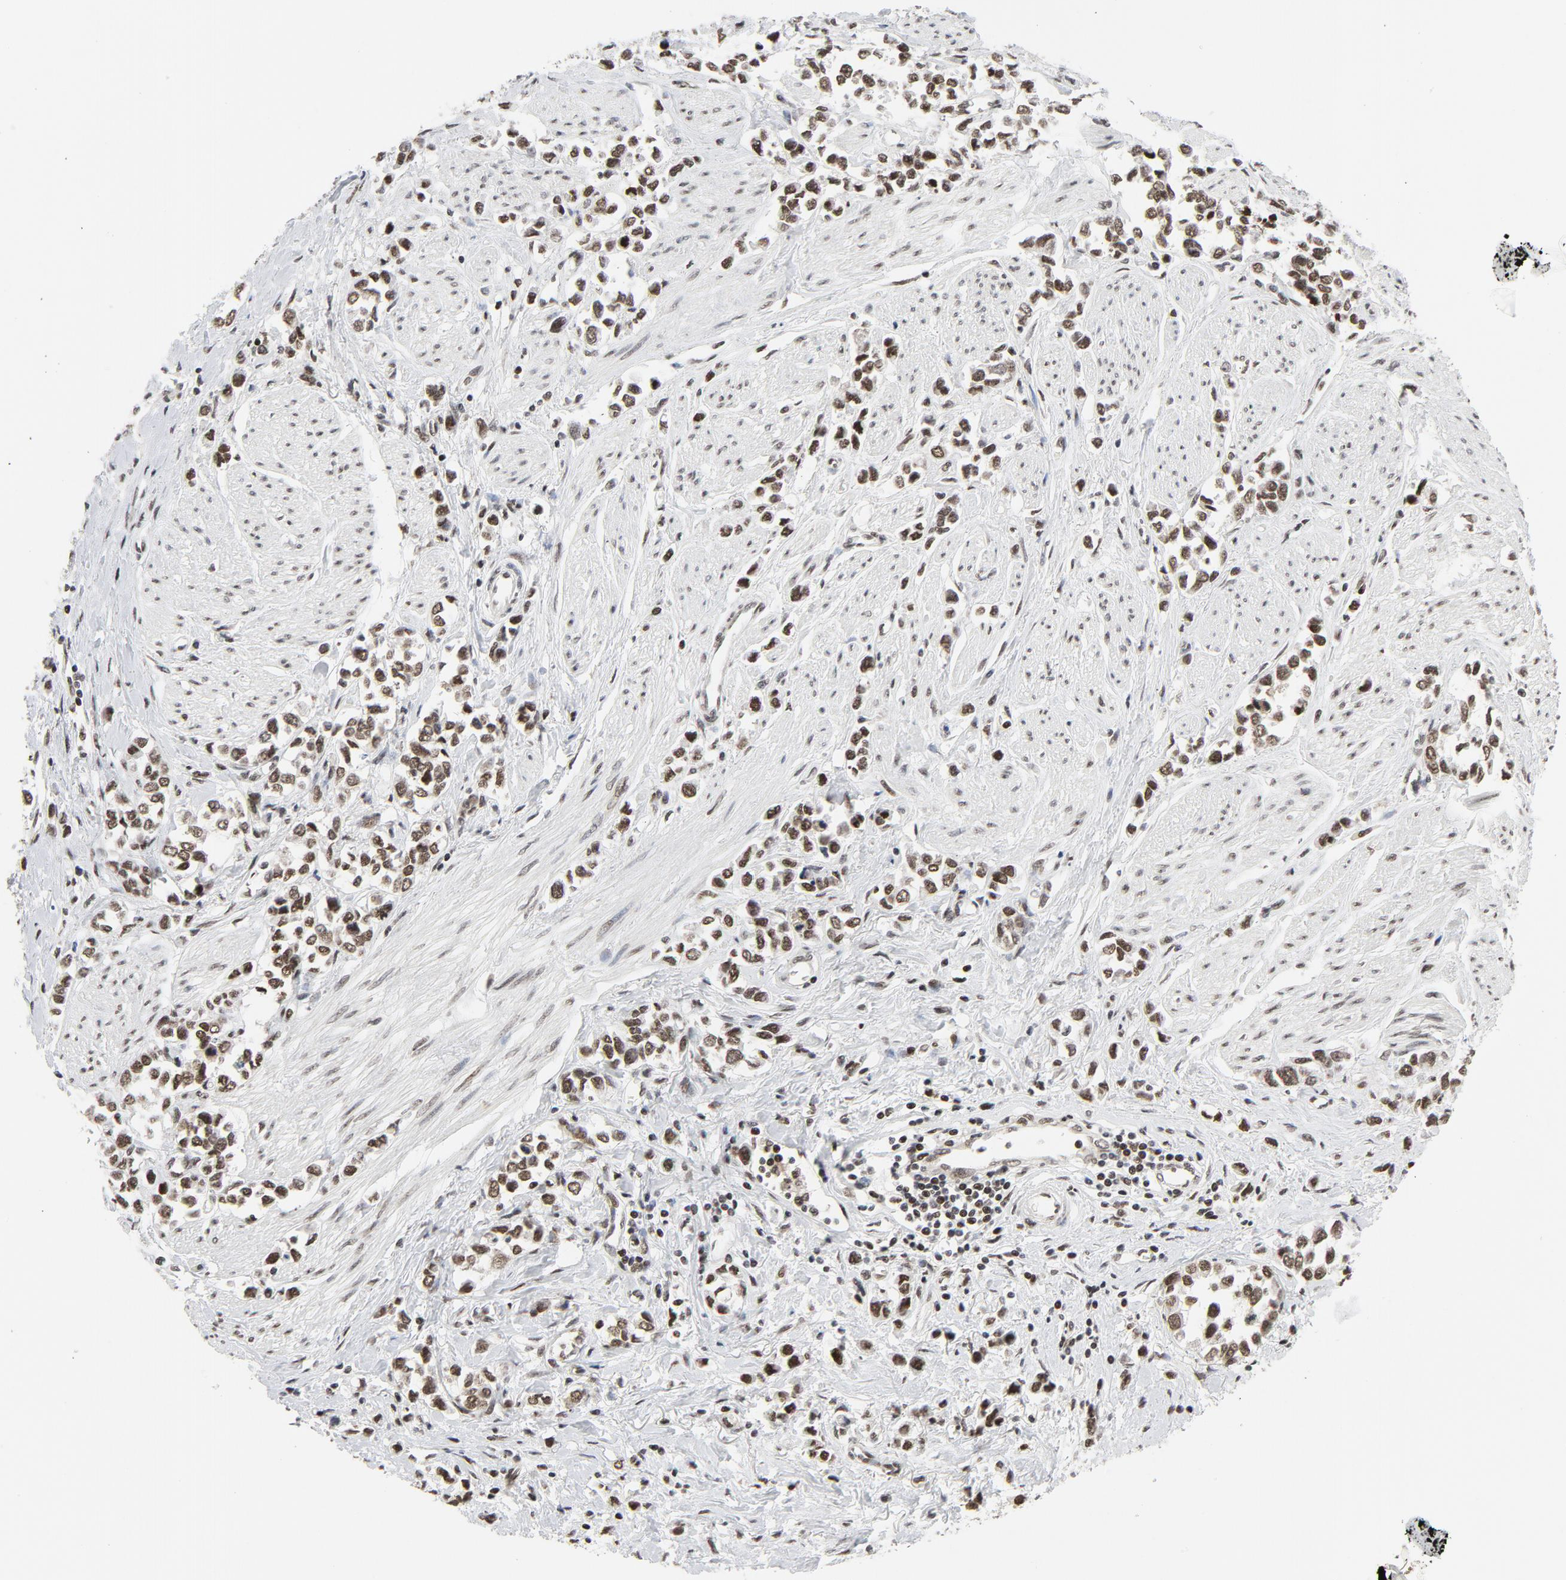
{"staining": {"intensity": "strong", "quantity": ">75%", "location": "nuclear"}, "tissue": "stomach cancer", "cell_type": "Tumor cells", "image_type": "cancer", "snomed": [{"axis": "morphology", "description": "Adenocarcinoma, NOS"}, {"axis": "topography", "description": "Stomach, upper"}], "caption": "Adenocarcinoma (stomach) was stained to show a protein in brown. There is high levels of strong nuclear staining in about >75% of tumor cells.", "gene": "ERCC1", "patient": {"sex": "male", "age": 76}}